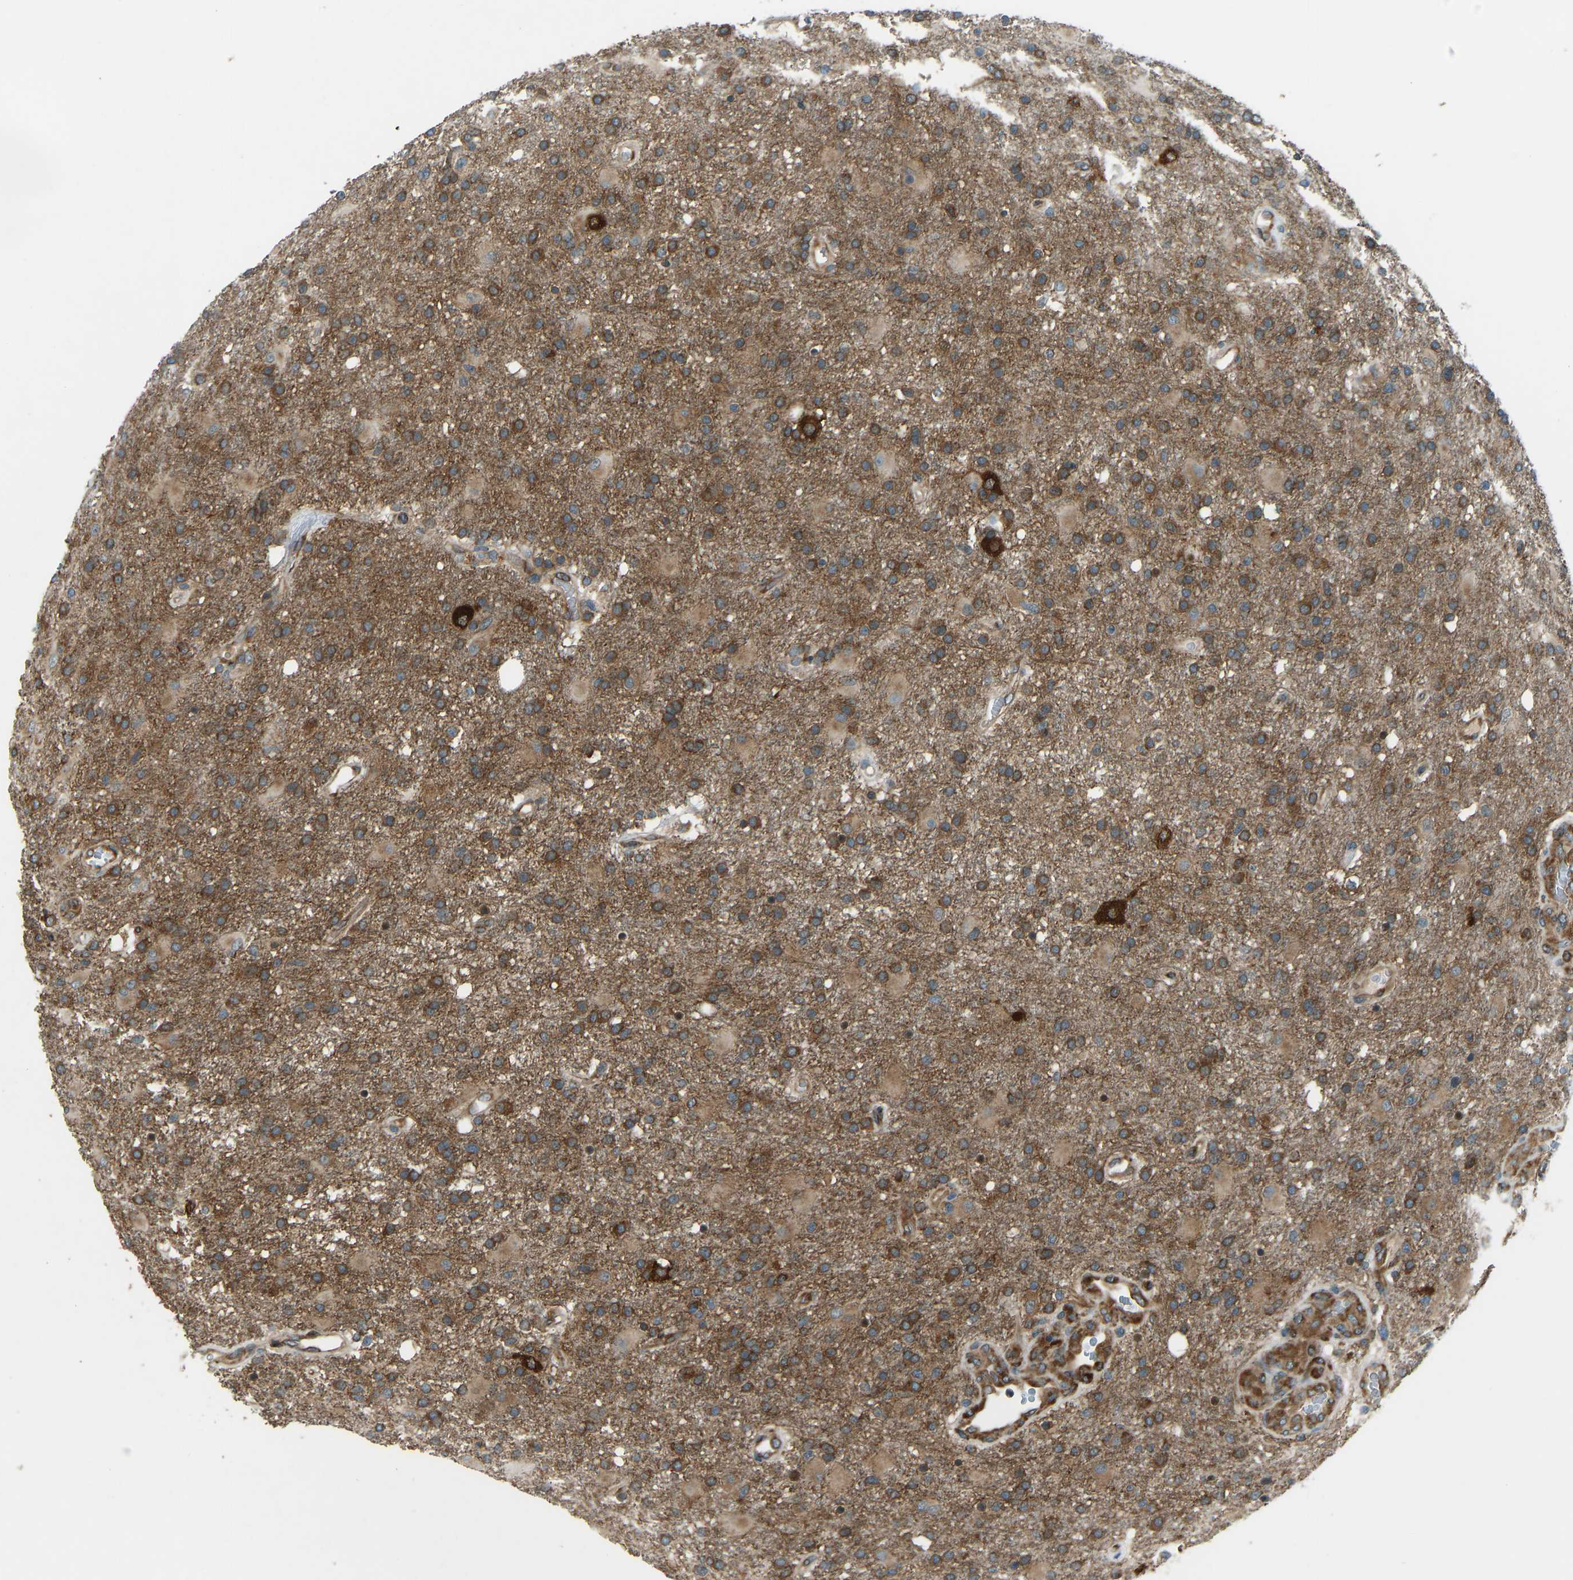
{"staining": {"intensity": "moderate", "quantity": ">75%", "location": "cytoplasmic/membranous"}, "tissue": "glioma", "cell_type": "Tumor cells", "image_type": "cancer", "snomed": [{"axis": "morphology", "description": "Glioma, malignant, High grade"}, {"axis": "topography", "description": "Brain"}], "caption": "This is a photomicrograph of immunohistochemistry staining of malignant high-grade glioma, which shows moderate staining in the cytoplasmic/membranous of tumor cells.", "gene": "STAU2", "patient": {"sex": "male", "age": 72}}